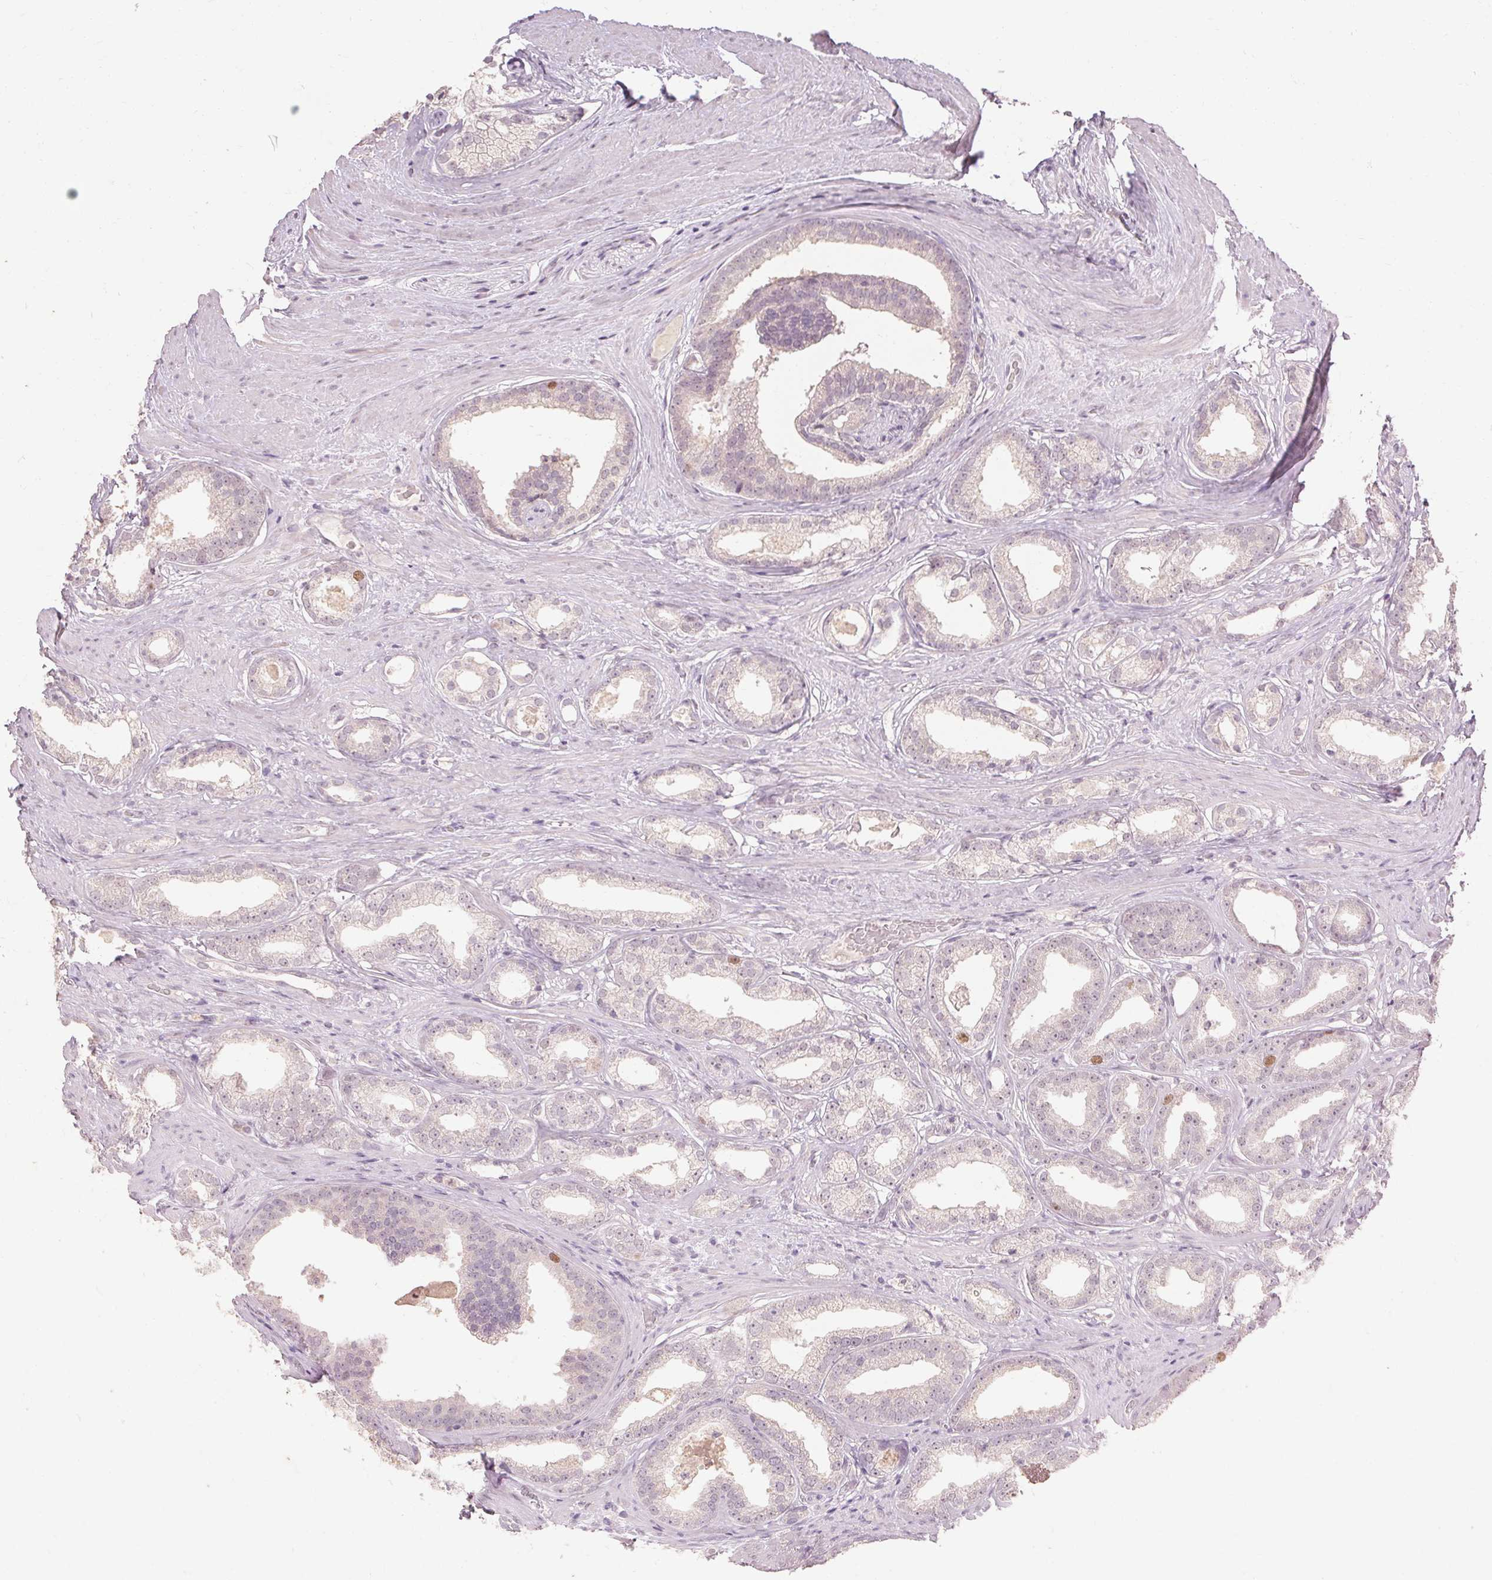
{"staining": {"intensity": "moderate", "quantity": "<25%", "location": "nuclear"}, "tissue": "prostate cancer", "cell_type": "Tumor cells", "image_type": "cancer", "snomed": [{"axis": "morphology", "description": "Adenocarcinoma, Low grade"}, {"axis": "topography", "description": "Prostate"}], "caption": "Immunohistochemistry image of neoplastic tissue: prostate cancer (adenocarcinoma (low-grade)) stained using immunohistochemistry displays low levels of moderate protein expression localized specifically in the nuclear of tumor cells, appearing as a nuclear brown color.", "gene": "SKP2", "patient": {"sex": "male", "age": 65}}